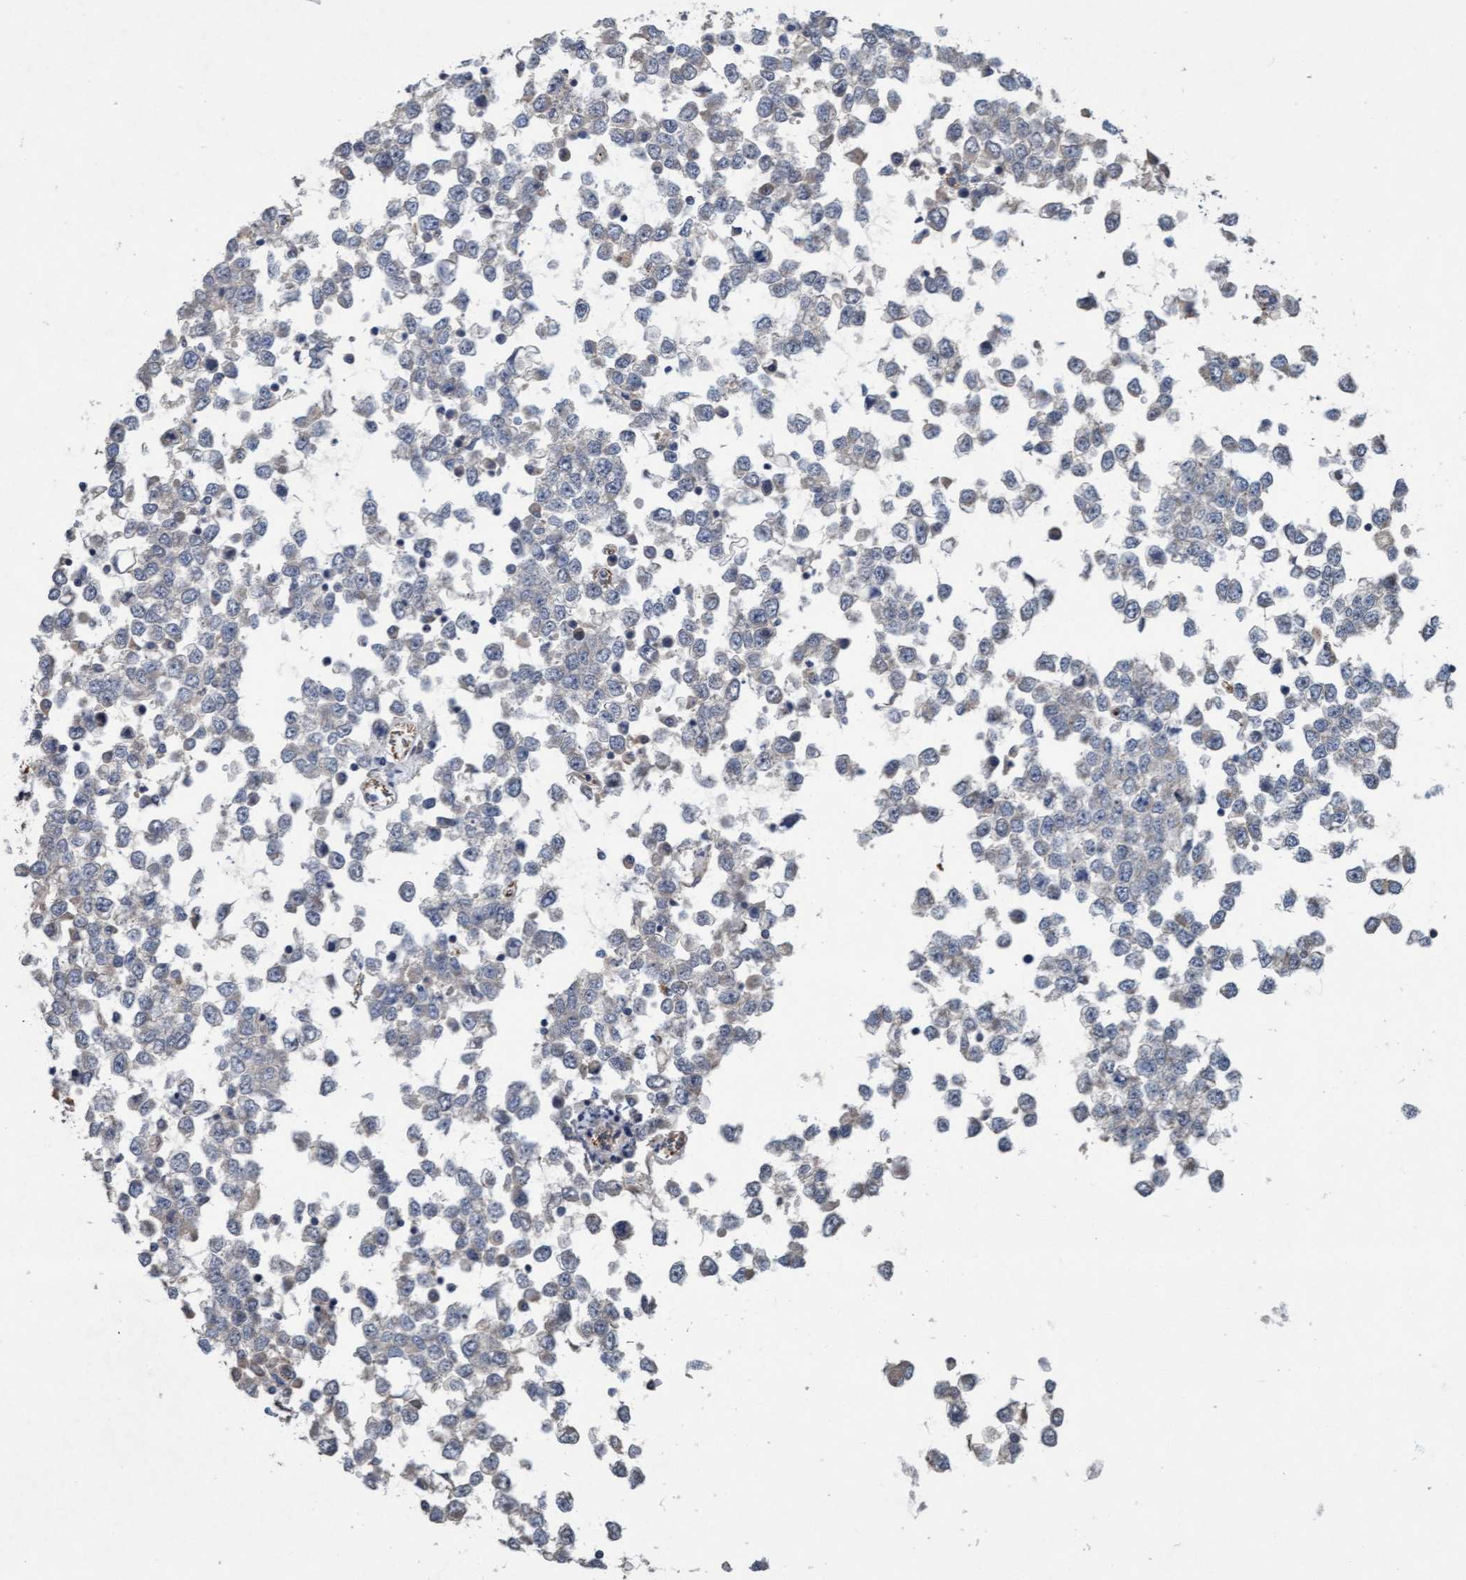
{"staining": {"intensity": "negative", "quantity": "none", "location": "none"}, "tissue": "testis cancer", "cell_type": "Tumor cells", "image_type": "cancer", "snomed": [{"axis": "morphology", "description": "Seminoma, NOS"}, {"axis": "topography", "description": "Testis"}], "caption": "DAB (3,3'-diaminobenzidine) immunohistochemical staining of human testis cancer displays no significant positivity in tumor cells. (IHC, brightfield microscopy, high magnification).", "gene": "ZNF566", "patient": {"sex": "male", "age": 65}}